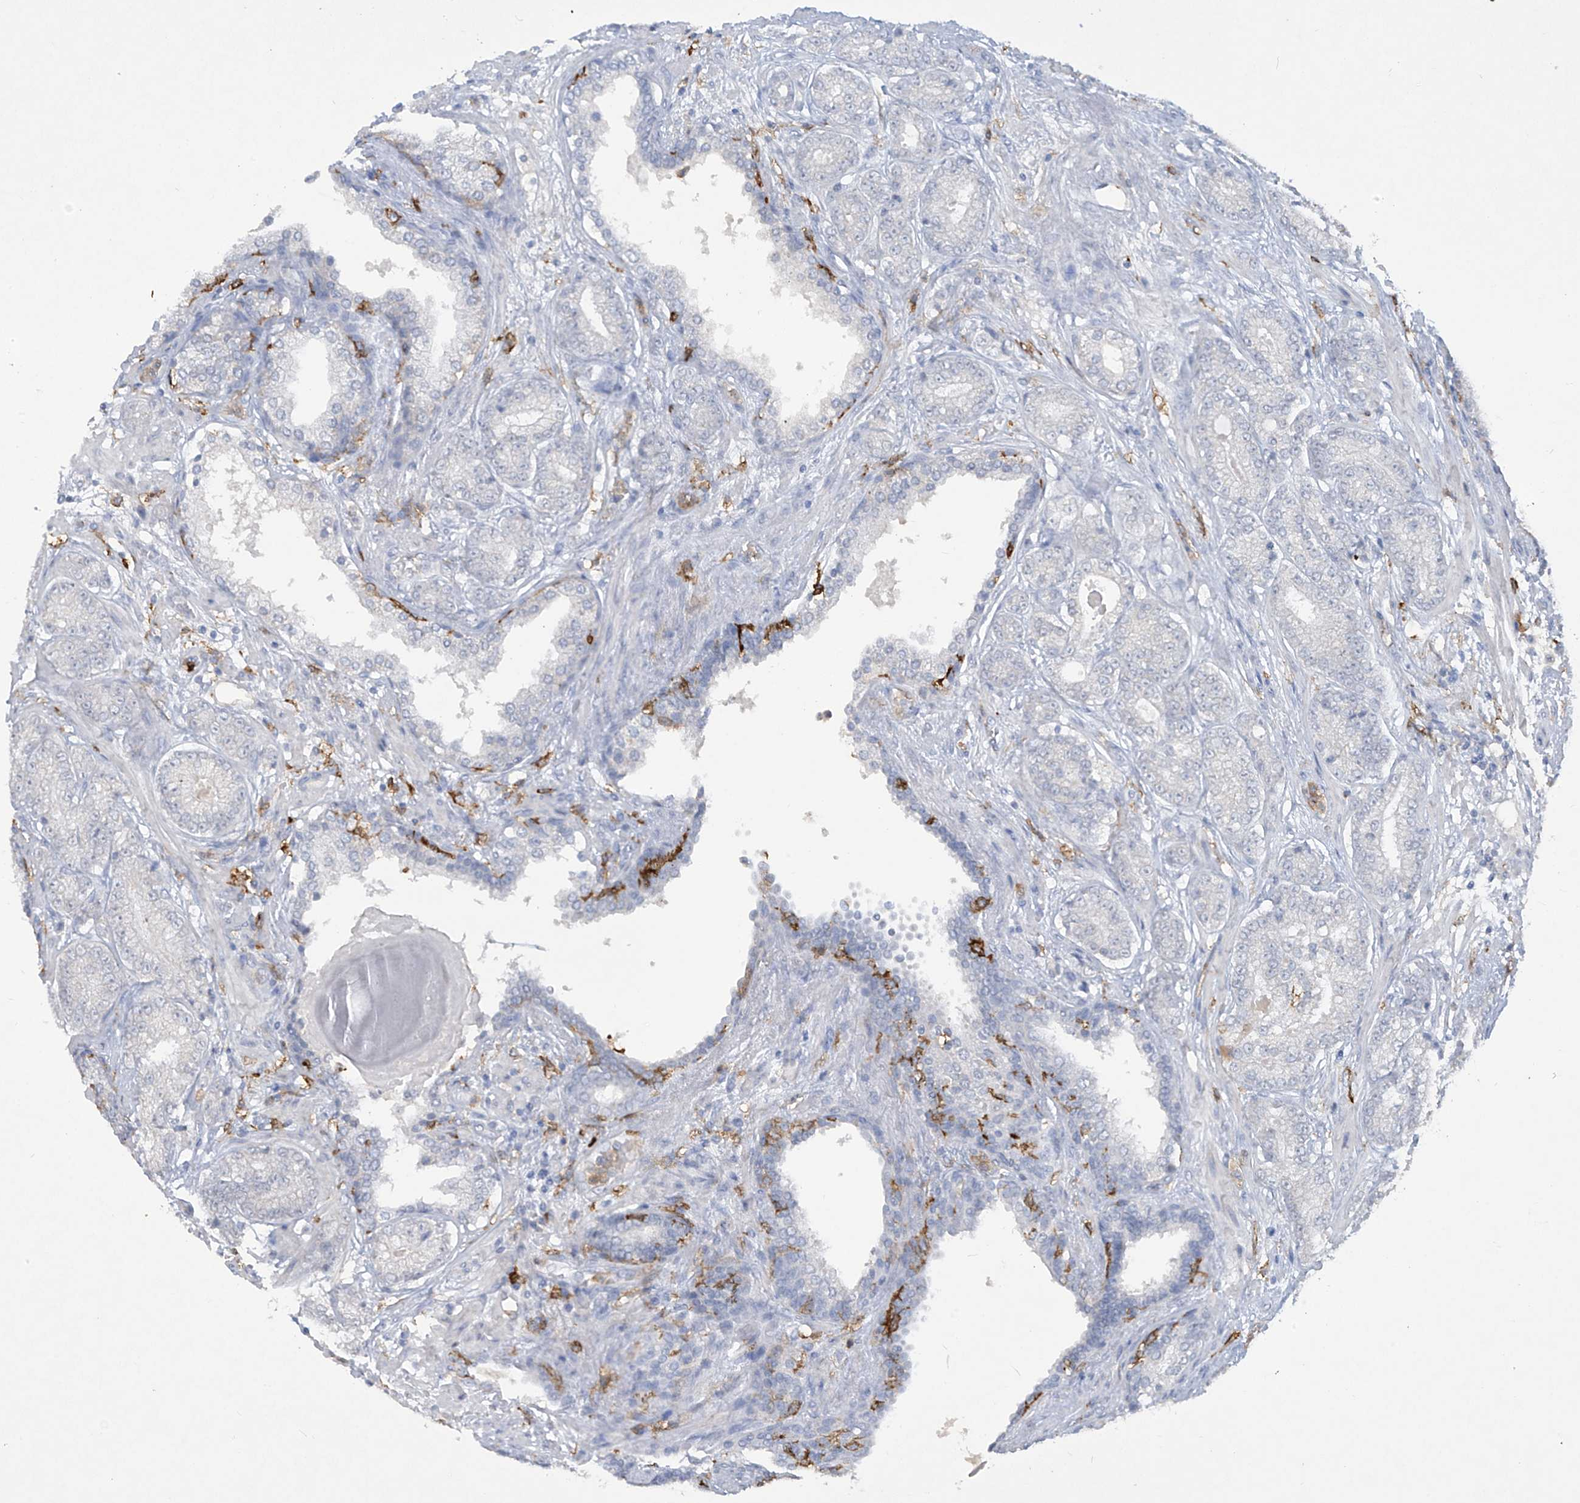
{"staining": {"intensity": "negative", "quantity": "none", "location": "none"}, "tissue": "prostate cancer", "cell_type": "Tumor cells", "image_type": "cancer", "snomed": [{"axis": "morphology", "description": "Adenocarcinoma, High grade"}, {"axis": "topography", "description": "Prostate"}], "caption": "DAB immunohistochemical staining of human high-grade adenocarcinoma (prostate) shows no significant staining in tumor cells.", "gene": "FCGR3A", "patient": {"sex": "male", "age": 61}}